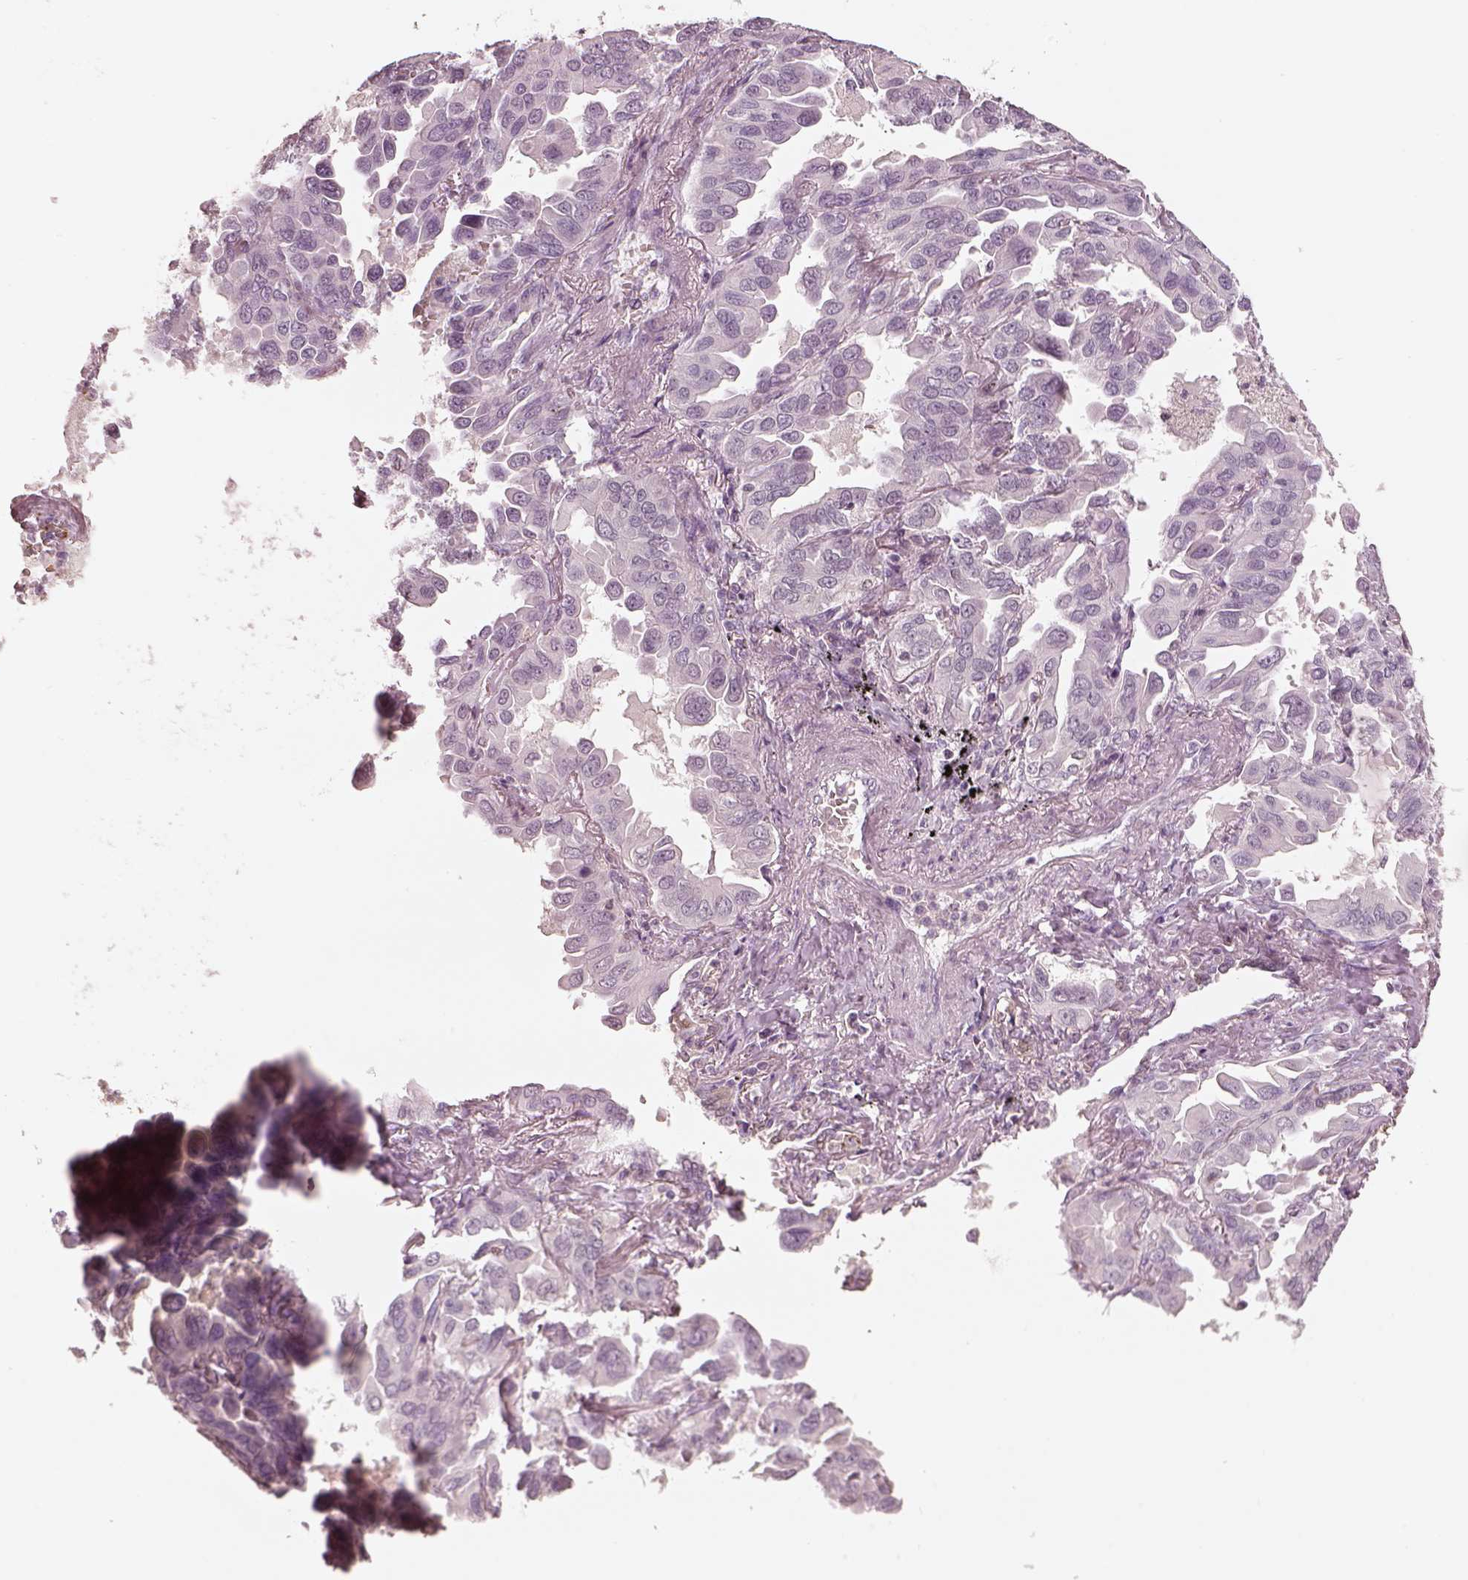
{"staining": {"intensity": "negative", "quantity": "none", "location": "none"}, "tissue": "lung cancer", "cell_type": "Tumor cells", "image_type": "cancer", "snomed": [{"axis": "morphology", "description": "Adenocarcinoma, NOS"}, {"axis": "topography", "description": "Lung"}], "caption": "Immunohistochemistry (IHC) micrograph of neoplastic tissue: lung adenocarcinoma stained with DAB reveals no significant protein expression in tumor cells.", "gene": "EGR4", "patient": {"sex": "male", "age": 64}}